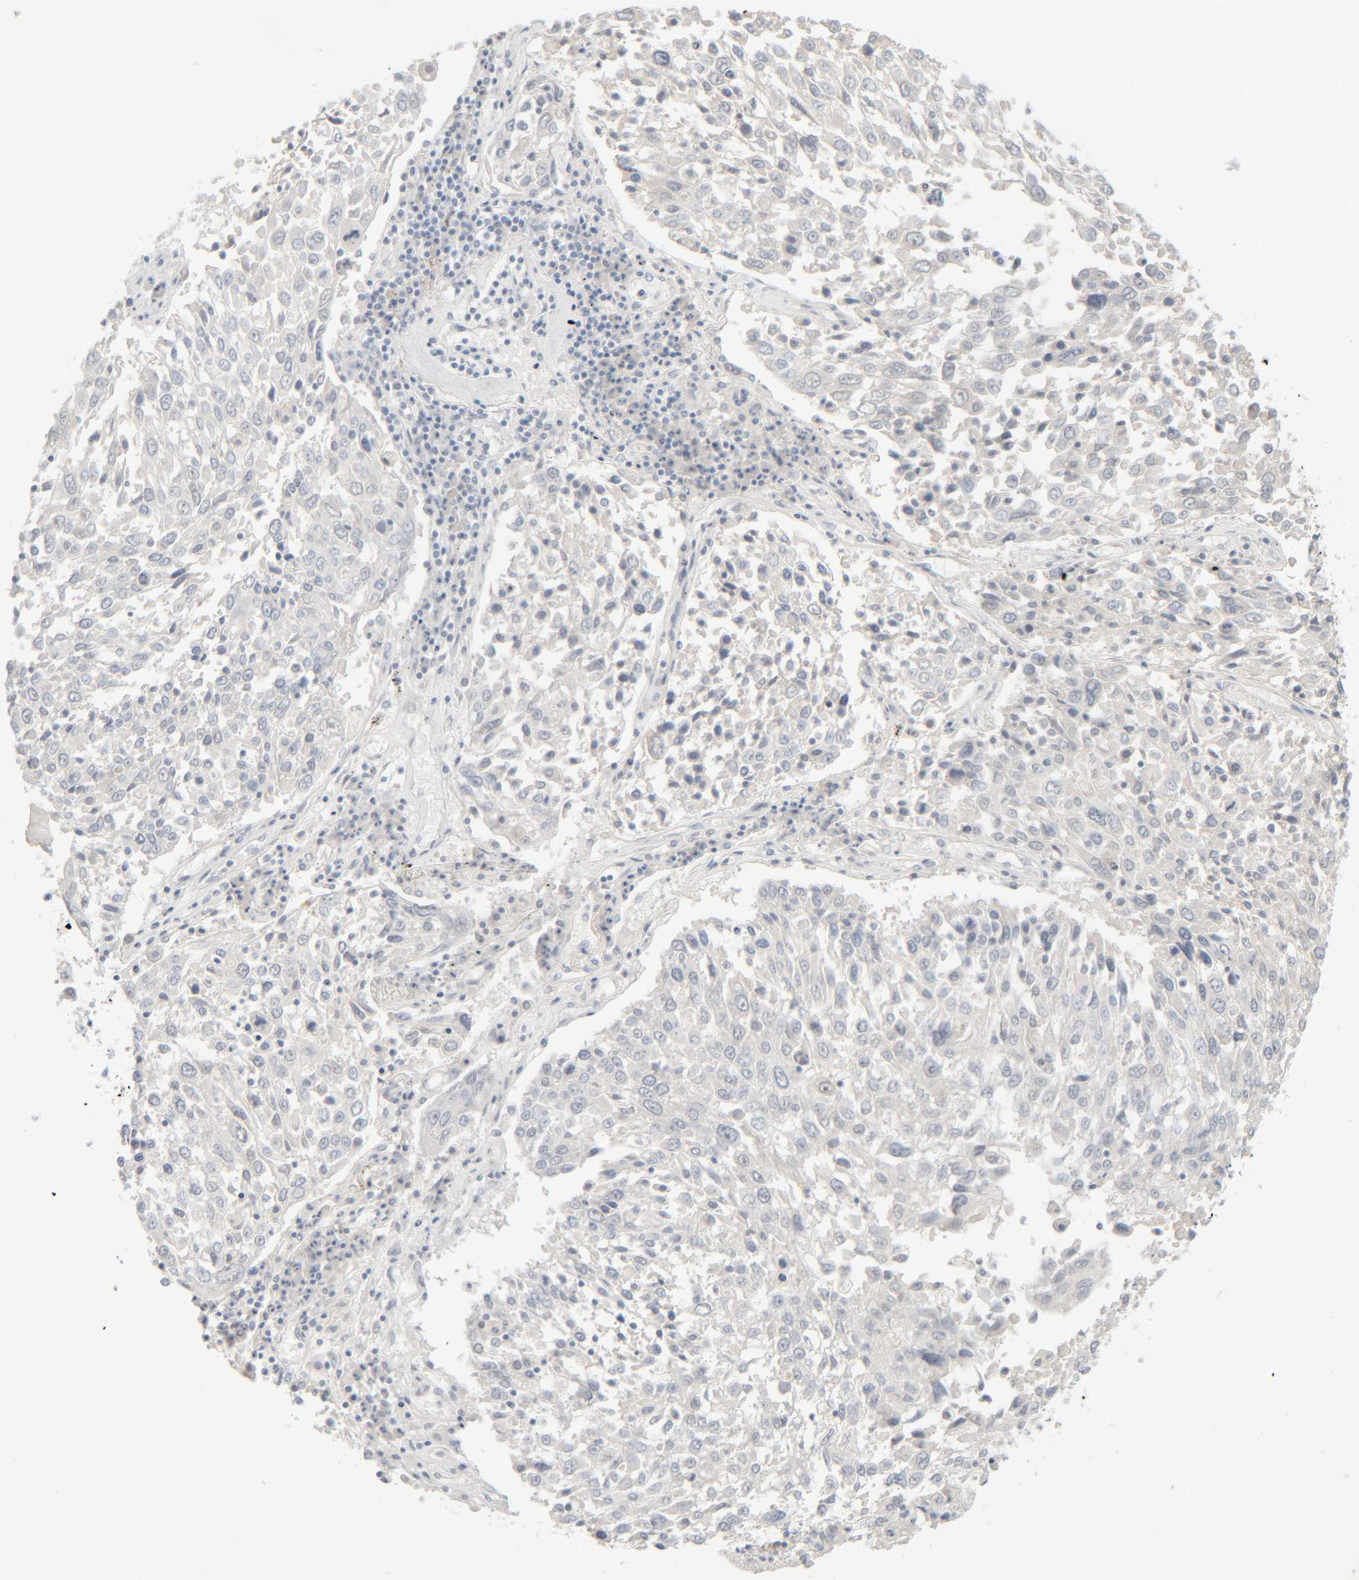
{"staining": {"intensity": "negative", "quantity": "none", "location": "none"}, "tissue": "lung cancer", "cell_type": "Tumor cells", "image_type": "cancer", "snomed": [{"axis": "morphology", "description": "Squamous cell carcinoma, NOS"}, {"axis": "topography", "description": "Lung"}], "caption": "Image shows no protein staining in tumor cells of lung squamous cell carcinoma tissue.", "gene": "RIDA", "patient": {"sex": "male", "age": 65}}